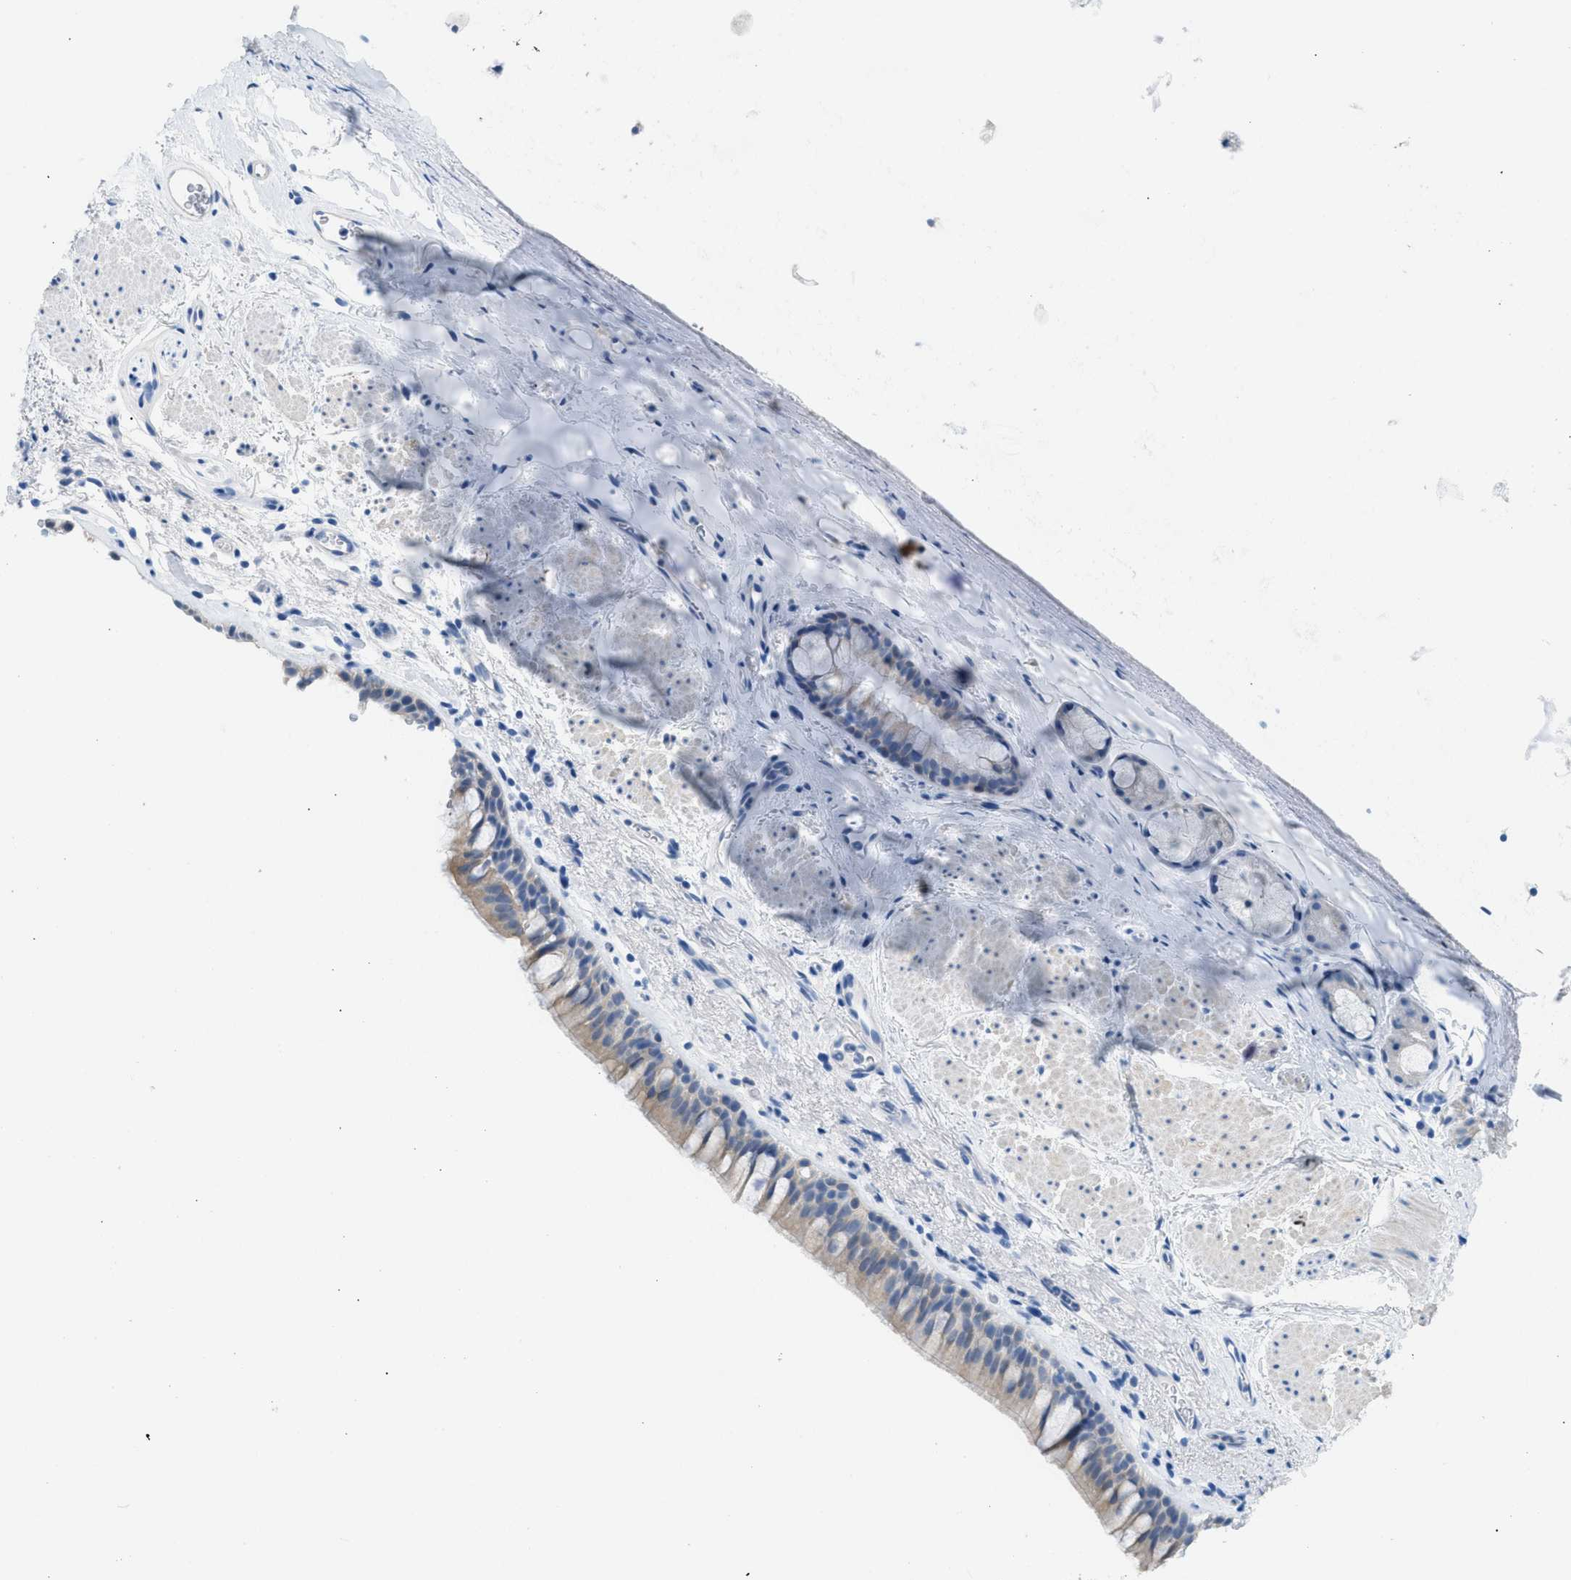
{"staining": {"intensity": "weak", "quantity": ">75%", "location": "cytoplasmic/membranous"}, "tissue": "bronchus", "cell_type": "Respiratory epithelial cells", "image_type": "normal", "snomed": [{"axis": "morphology", "description": "Normal tissue, NOS"}, {"axis": "topography", "description": "Cartilage tissue"}, {"axis": "topography", "description": "Bronchus"}], "caption": "Immunohistochemical staining of normal bronchus demonstrates low levels of weak cytoplasmic/membranous staining in approximately >75% of respiratory epithelial cells. The staining was performed using DAB to visualize the protein expression in brown, while the nuclei were stained in blue with hematoxylin (Magnification: 20x).", "gene": "SPAM1", "patient": {"sex": "female", "age": 53}}